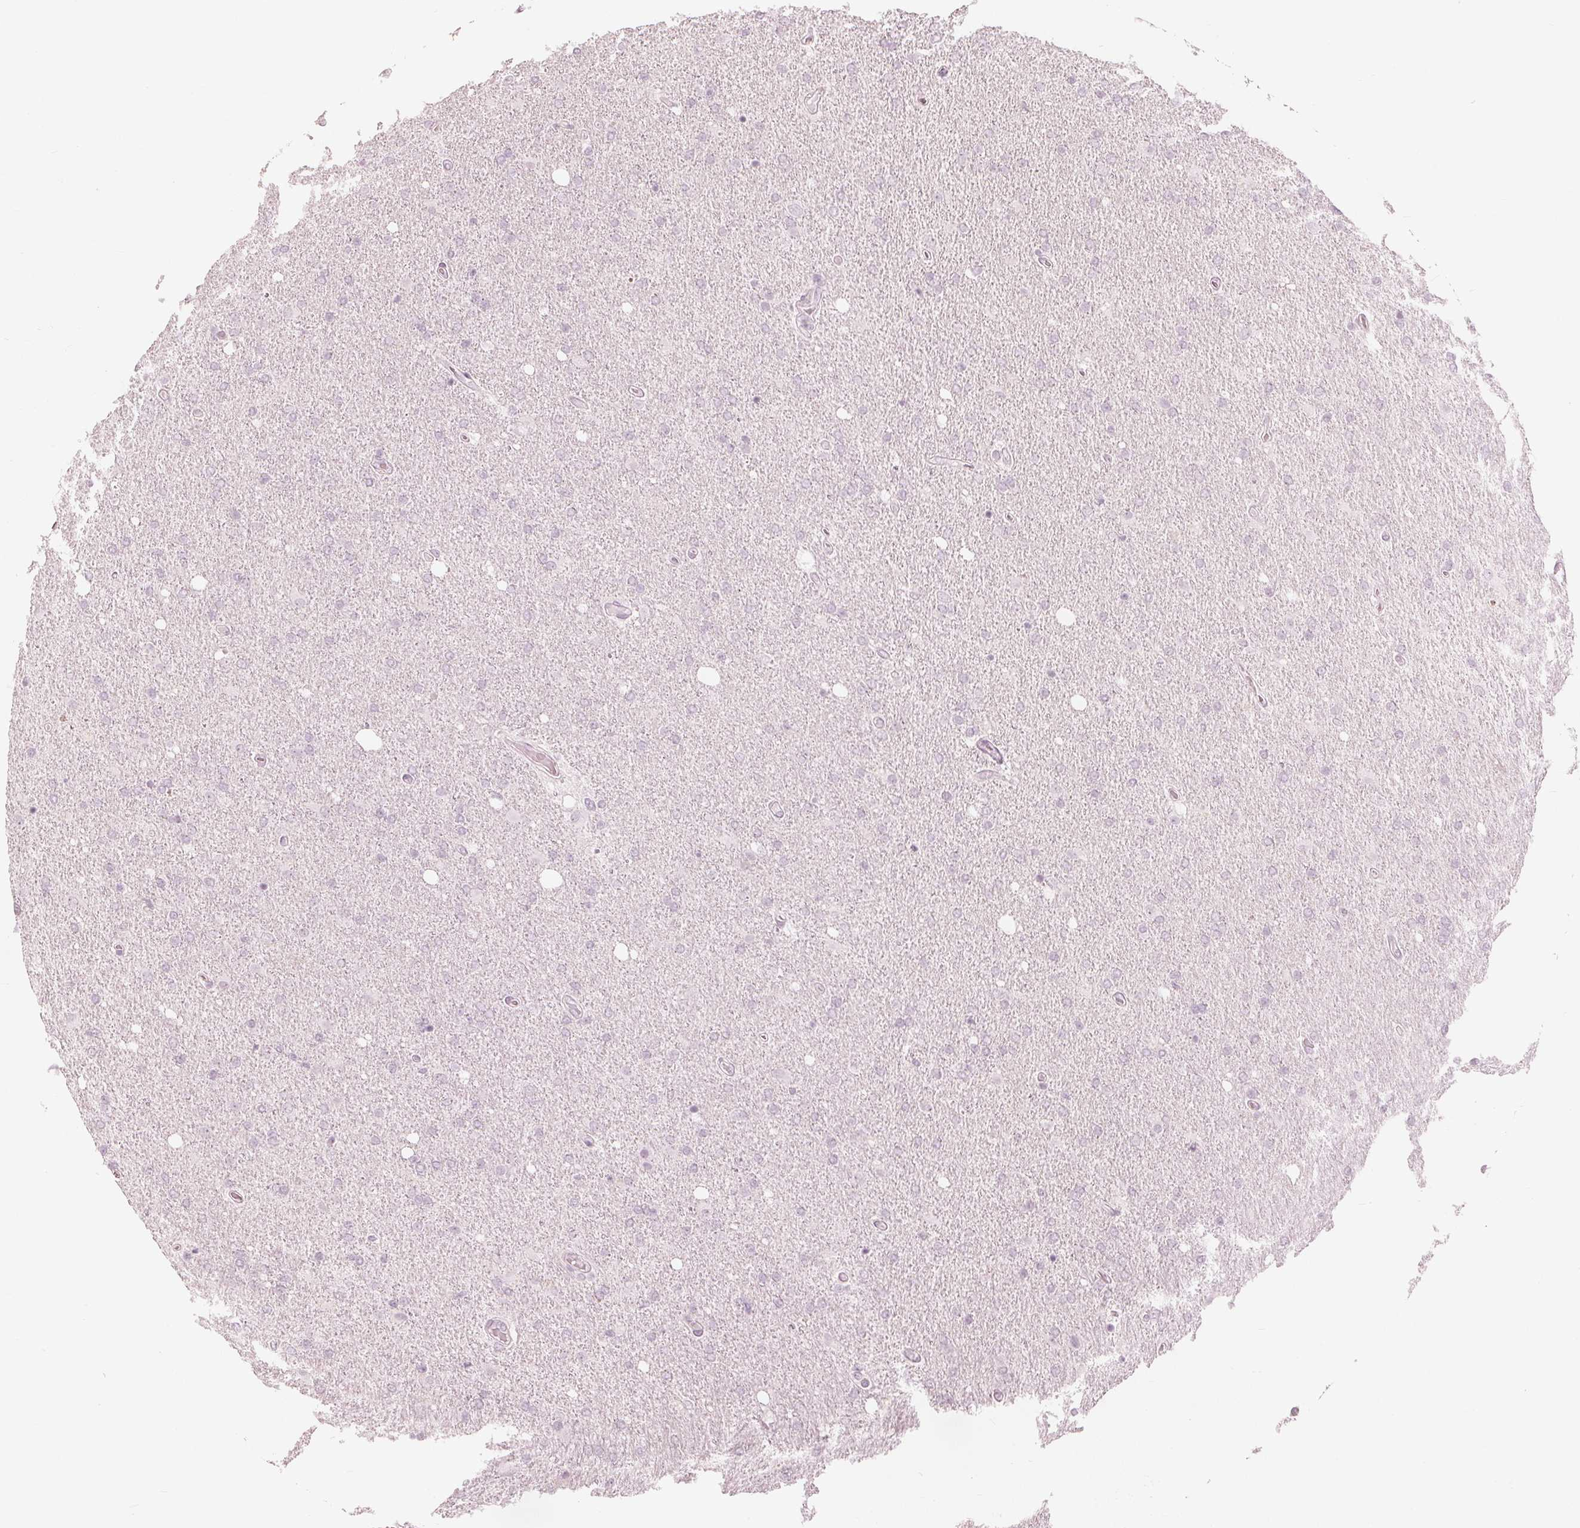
{"staining": {"intensity": "negative", "quantity": "none", "location": "none"}, "tissue": "glioma", "cell_type": "Tumor cells", "image_type": "cancer", "snomed": [{"axis": "morphology", "description": "Glioma, malignant, High grade"}, {"axis": "topography", "description": "Cerebral cortex"}], "caption": "This image is of glioma stained with IHC to label a protein in brown with the nuclei are counter-stained blue. There is no expression in tumor cells.", "gene": "PAEP", "patient": {"sex": "male", "age": 70}}